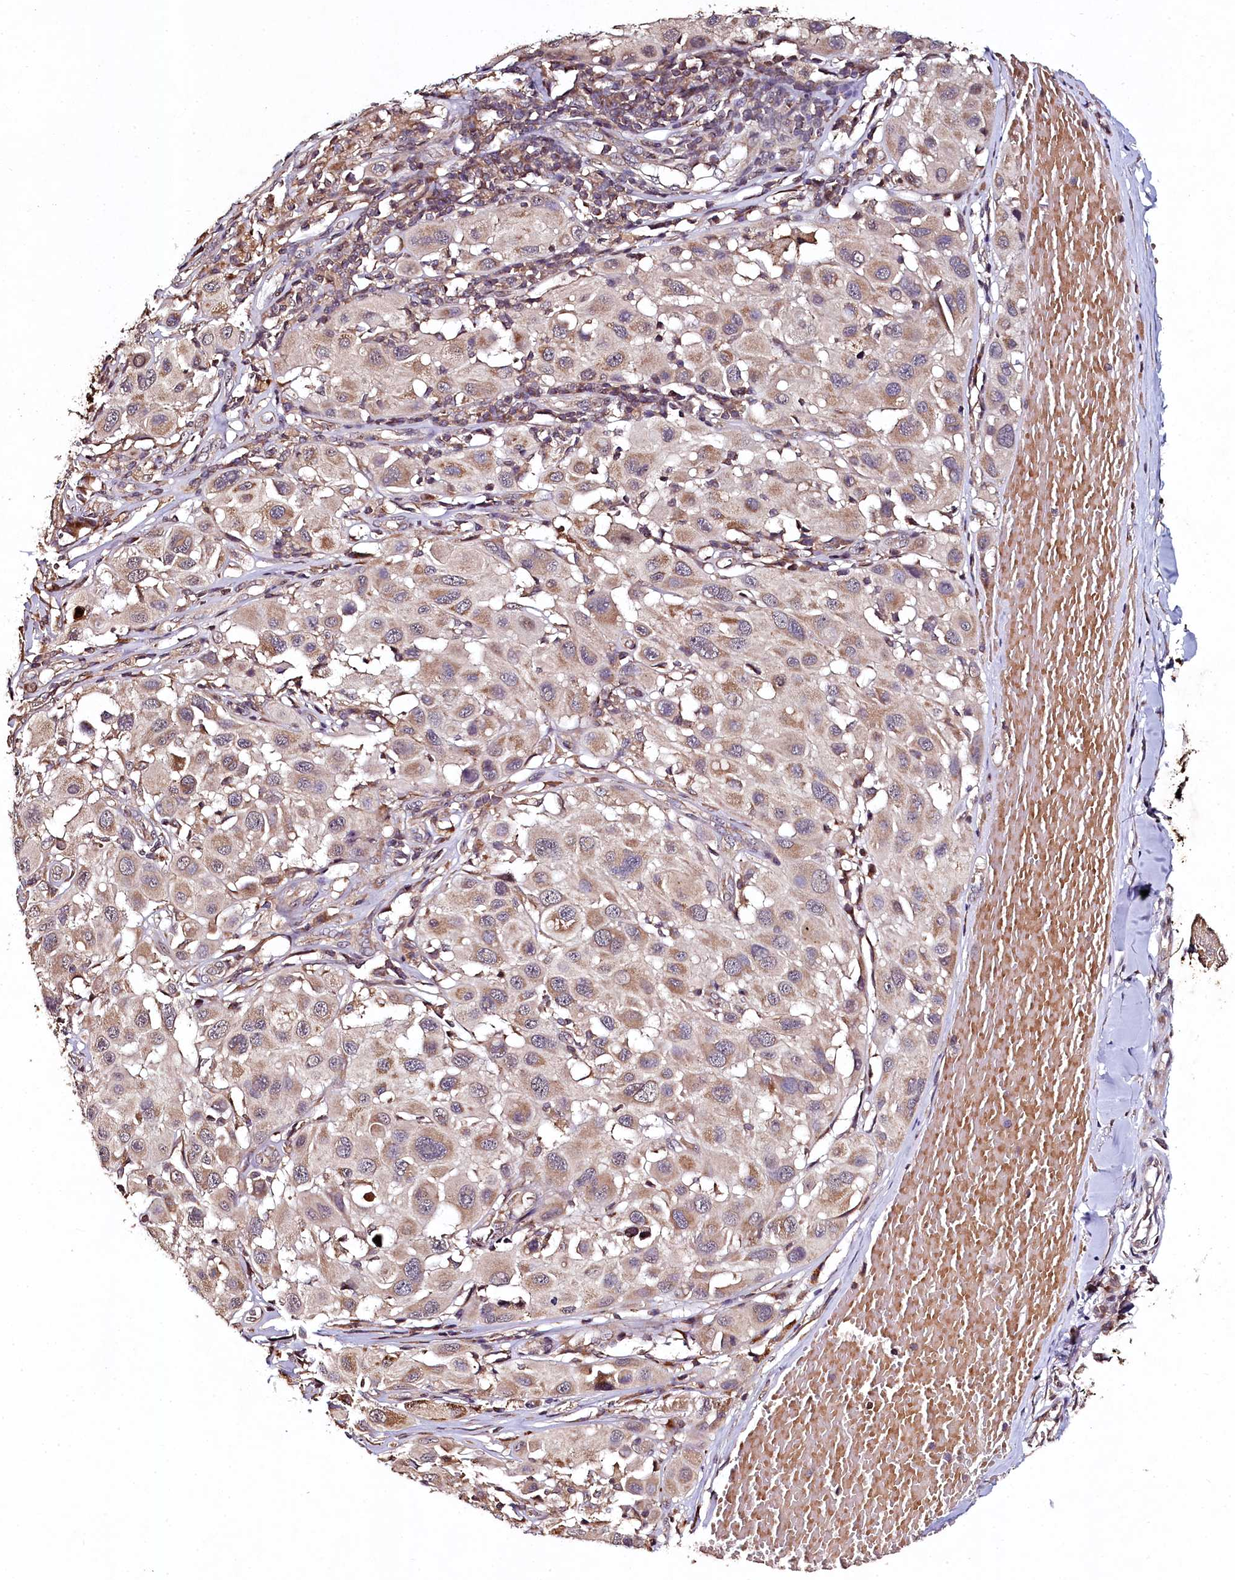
{"staining": {"intensity": "weak", "quantity": ">75%", "location": "cytoplasmic/membranous"}, "tissue": "melanoma", "cell_type": "Tumor cells", "image_type": "cancer", "snomed": [{"axis": "morphology", "description": "Malignant melanoma, Metastatic site"}, {"axis": "topography", "description": "Skin"}], "caption": "The photomicrograph displays immunohistochemical staining of malignant melanoma (metastatic site). There is weak cytoplasmic/membranous positivity is present in about >75% of tumor cells.", "gene": "SEC24C", "patient": {"sex": "male", "age": 41}}